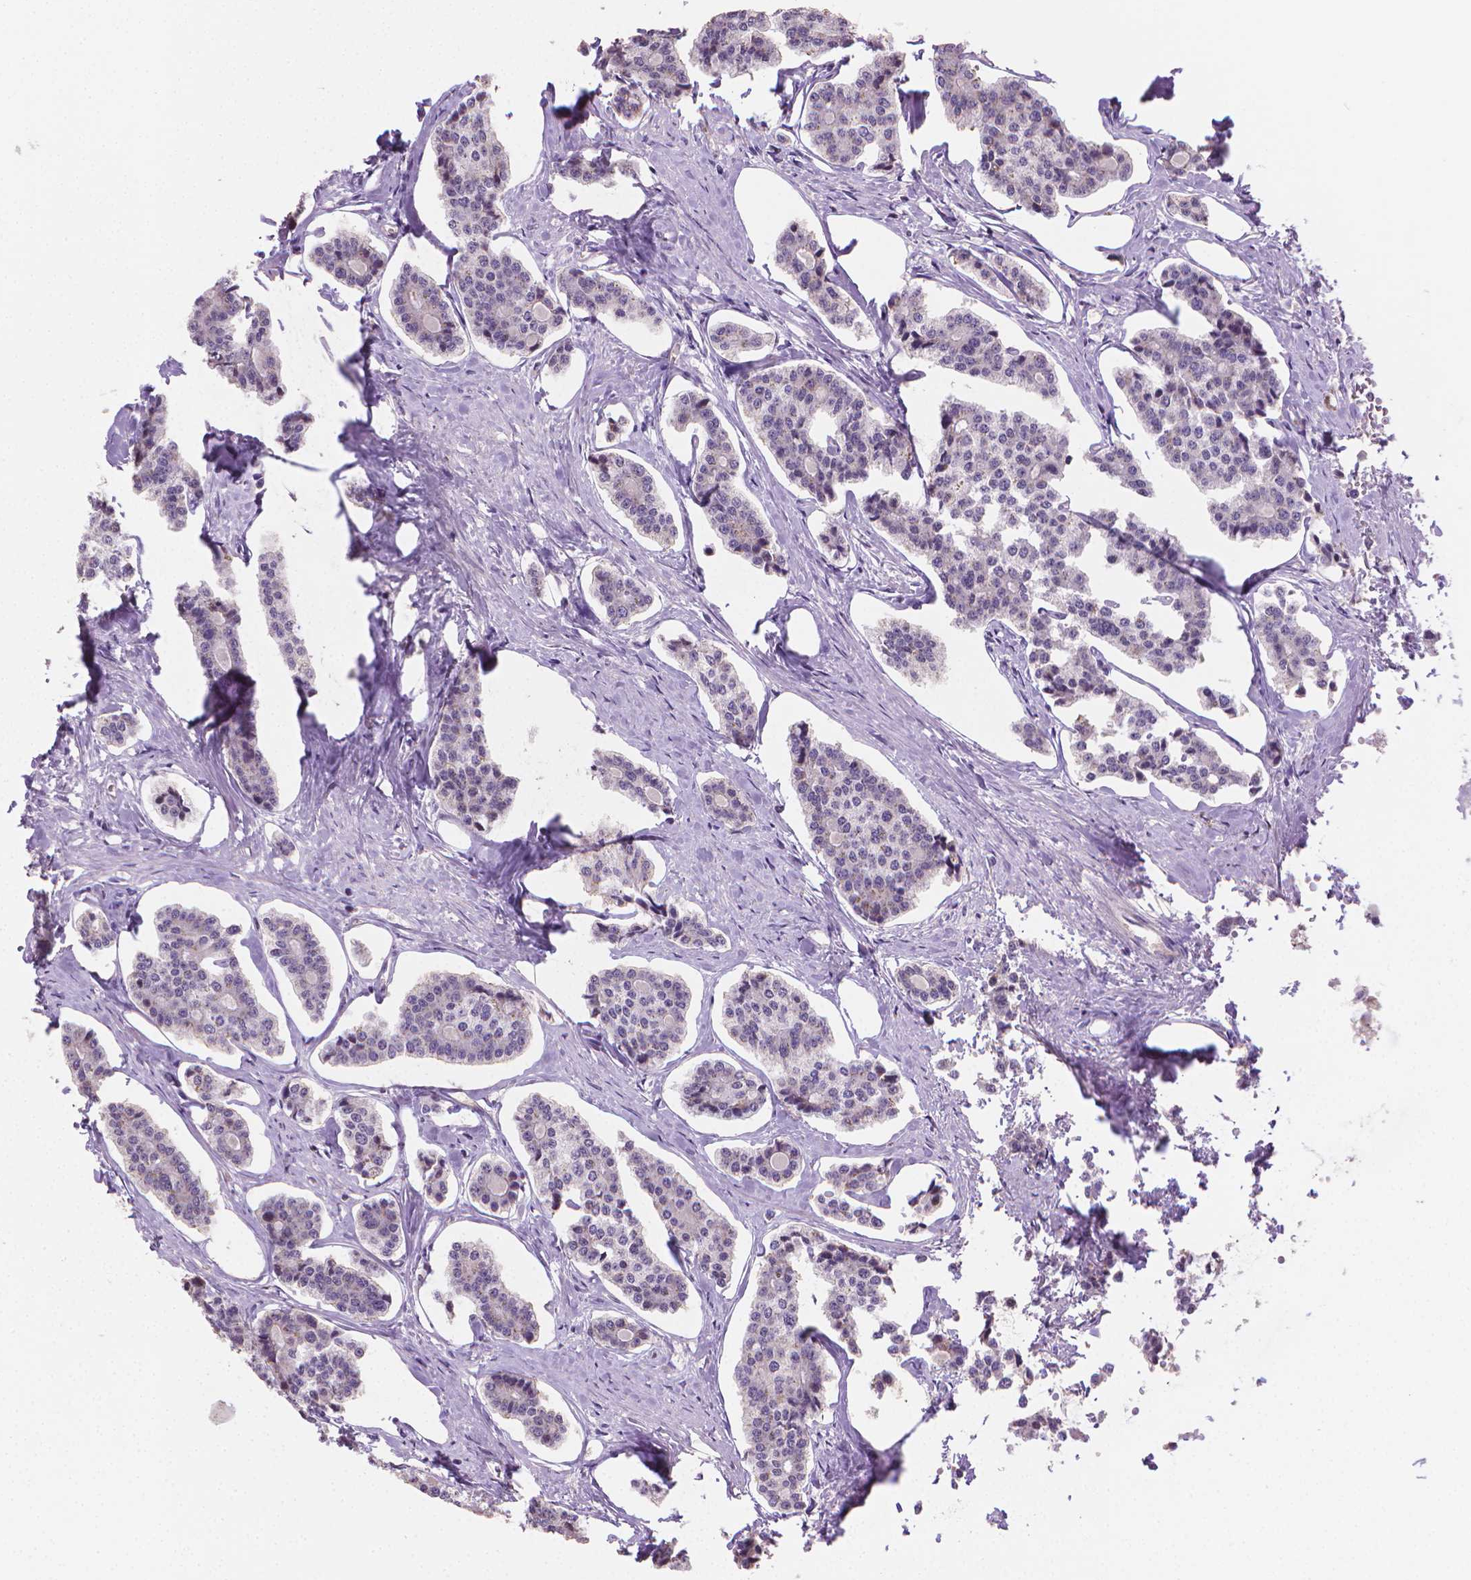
{"staining": {"intensity": "negative", "quantity": "none", "location": "none"}, "tissue": "carcinoid", "cell_type": "Tumor cells", "image_type": "cancer", "snomed": [{"axis": "morphology", "description": "Carcinoid, malignant, NOS"}, {"axis": "topography", "description": "Small intestine"}], "caption": "This photomicrograph is of malignant carcinoid stained with immunohistochemistry to label a protein in brown with the nuclei are counter-stained blue. There is no expression in tumor cells.", "gene": "CLXN", "patient": {"sex": "female", "age": 65}}